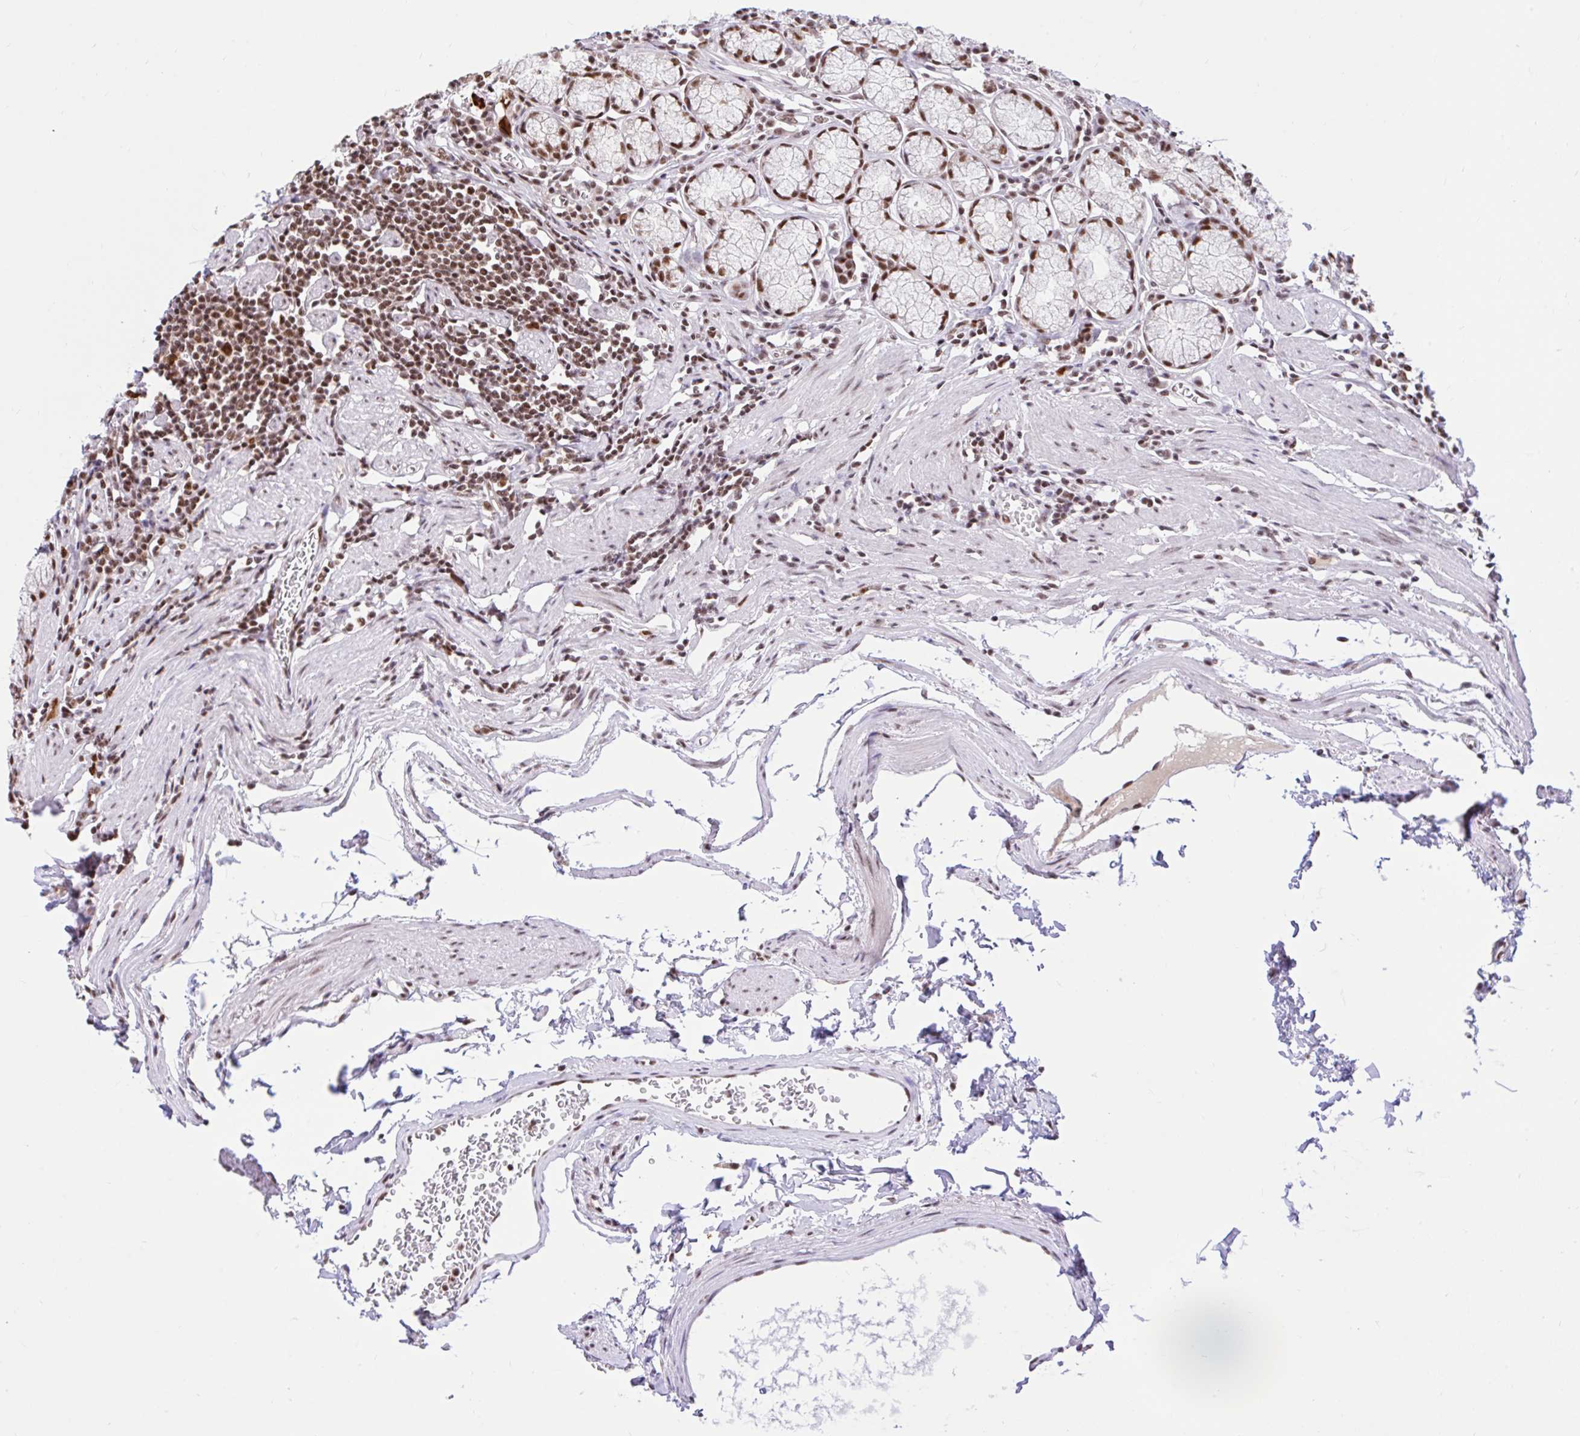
{"staining": {"intensity": "strong", "quantity": ">75%", "location": "nuclear"}, "tissue": "stomach", "cell_type": "Glandular cells", "image_type": "normal", "snomed": [{"axis": "morphology", "description": "Normal tissue, NOS"}, {"axis": "topography", "description": "Stomach"}], "caption": "Benign stomach was stained to show a protein in brown. There is high levels of strong nuclear positivity in approximately >75% of glandular cells. The protein of interest is shown in brown color, while the nuclei are stained blue.", "gene": "CCDC12", "patient": {"sex": "male", "age": 55}}